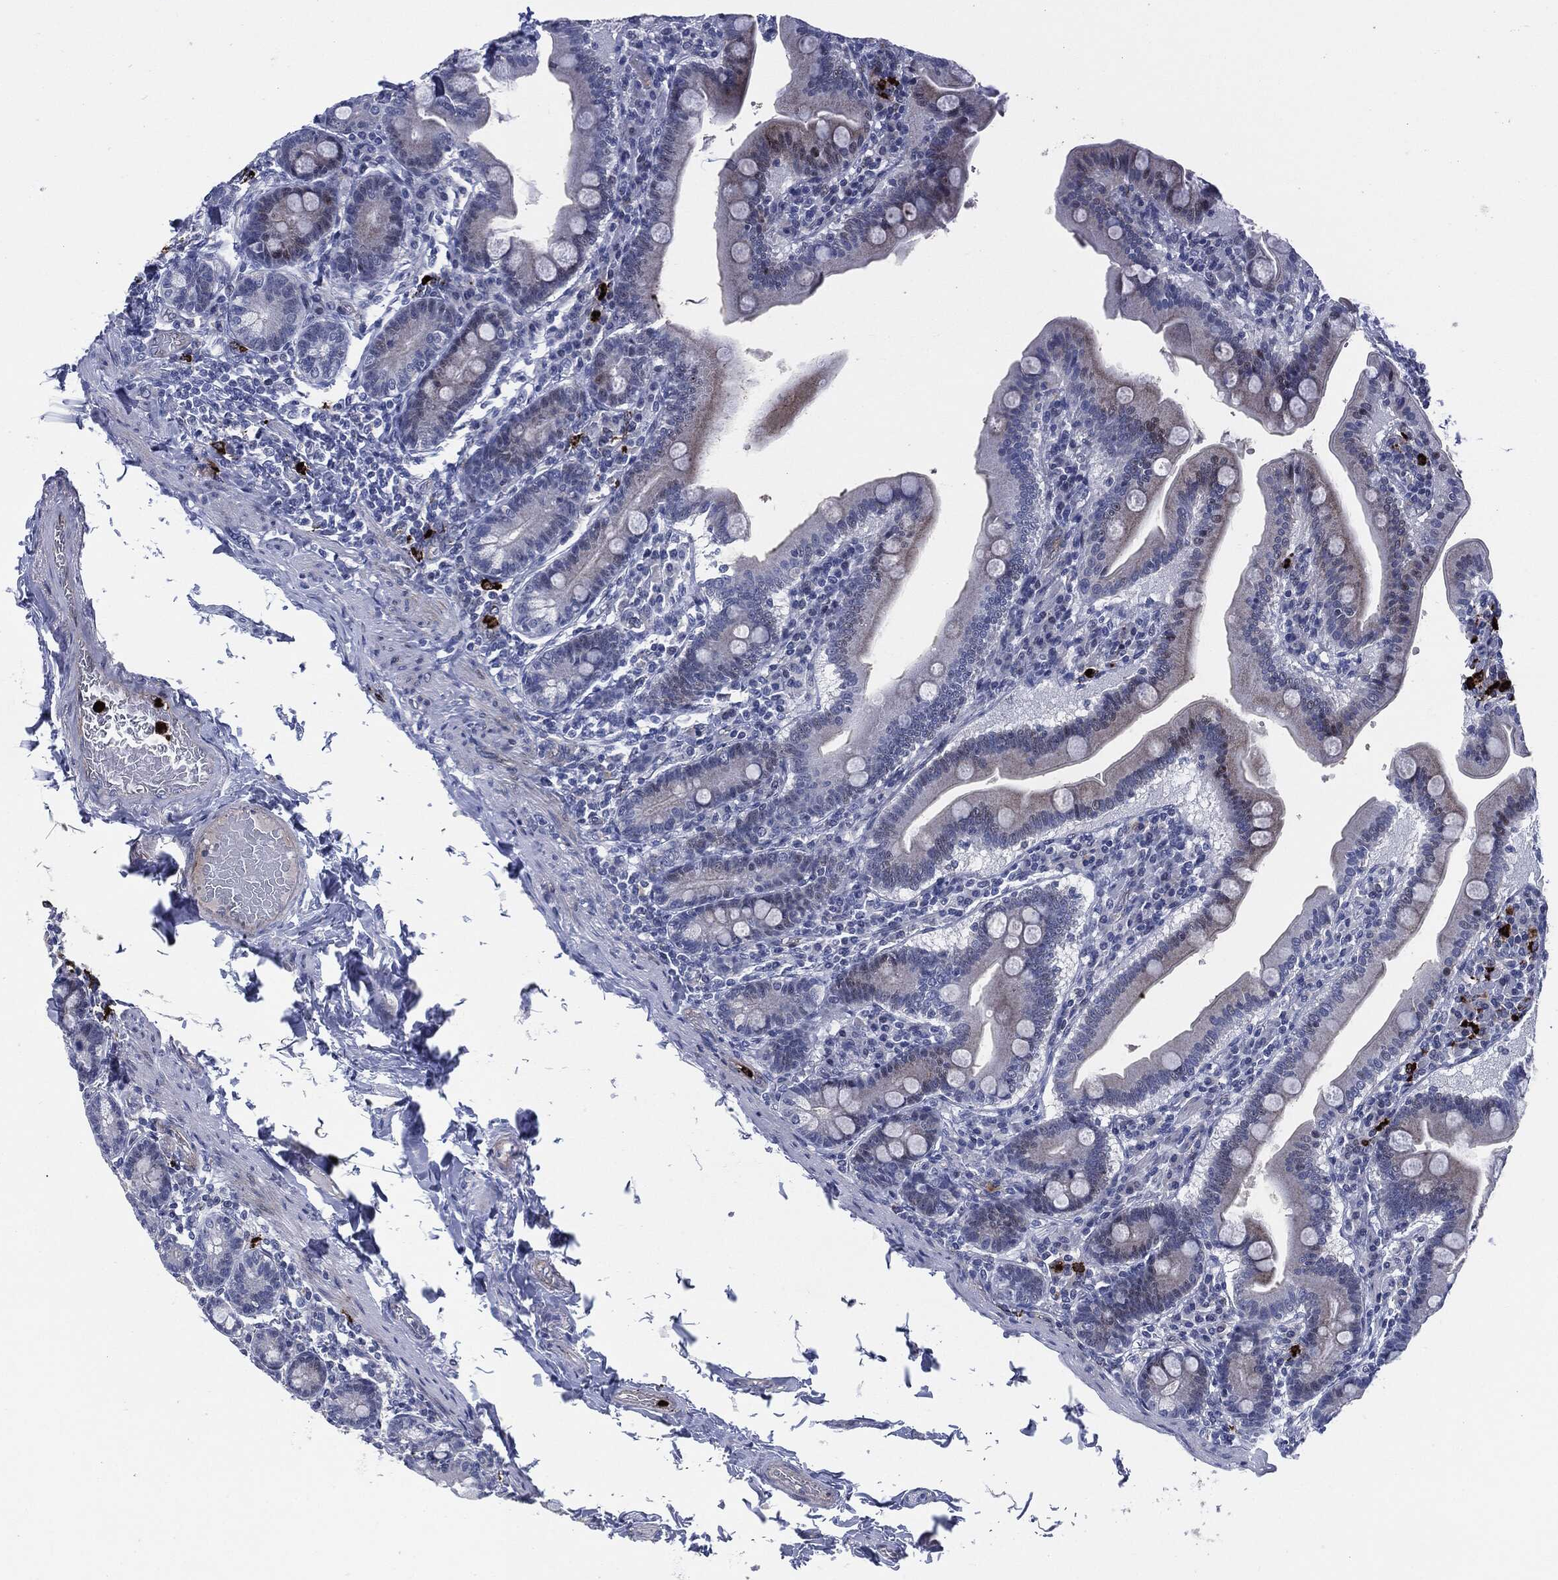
{"staining": {"intensity": "negative", "quantity": "none", "location": "none"}, "tissue": "small intestine", "cell_type": "Glandular cells", "image_type": "normal", "snomed": [{"axis": "morphology", "description": "Normal tissue, NOS"}, {"axis": "topography", "description": "Small intestine"}], "caption": "Small intestine stained for a protein using immunohistochemistry shows no positivity glandular cells.", "gene": "MPO", "patient": {"sex": "male", "age": 66}}